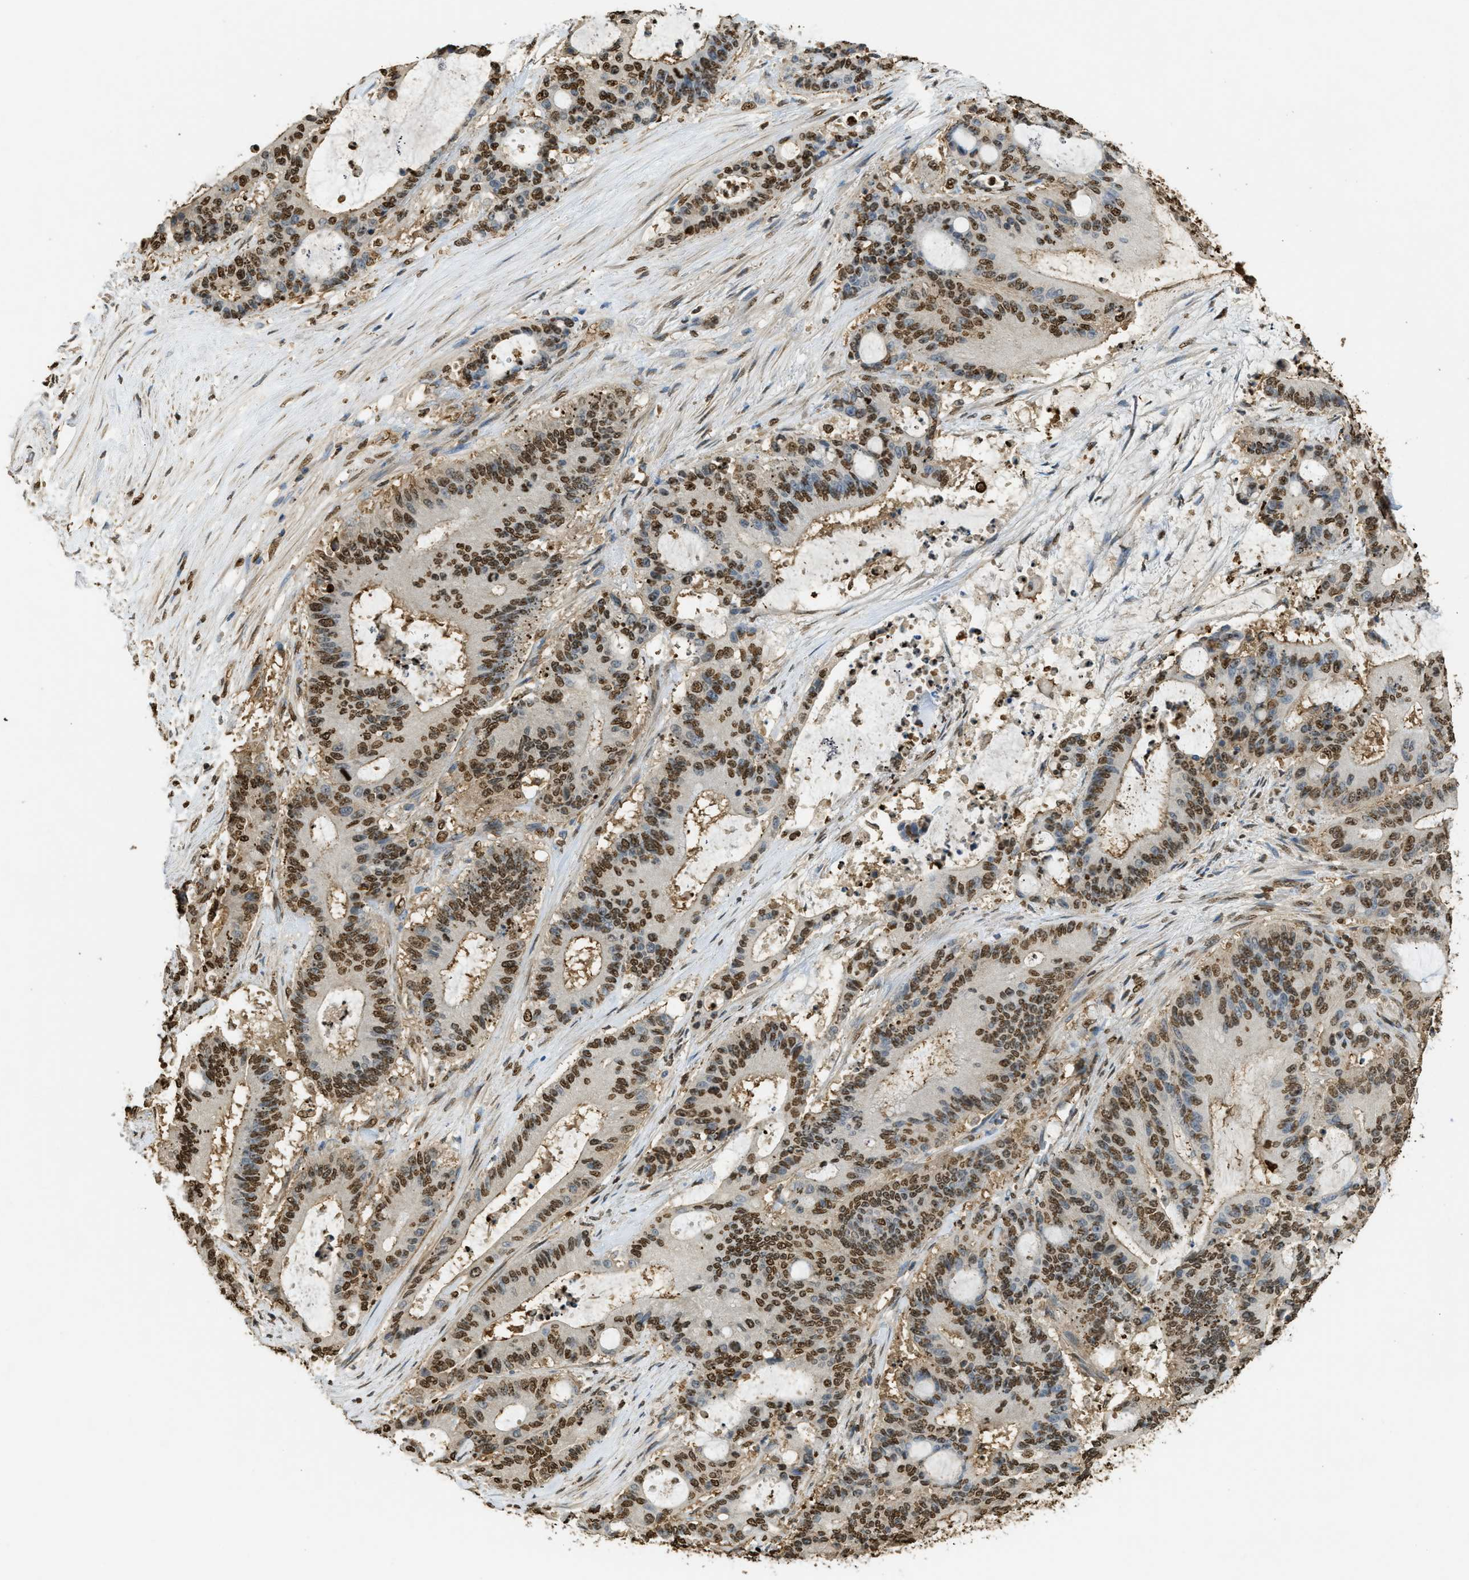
{"staining": {"intensity": "moderate", "quantity": ">75%", "location": "nuclear"}, "tissue": "liver cancer", "cell_type": "Tumor cells", "image_type": "cancer", "snomed": [{"axis": "morphology", "description": "Cholangiocarcinoma"}, {"axis": "topography", "description": "Liver"}], "caption": "Immunohistochemical staining of human cholangiocarcinoma (liver) exhibits medium levels of moderate nuclear protein staining in approximately >75% of tumor cells.", "gene": "NR5A2", "patient": {"sex": "female", "age": 73}}